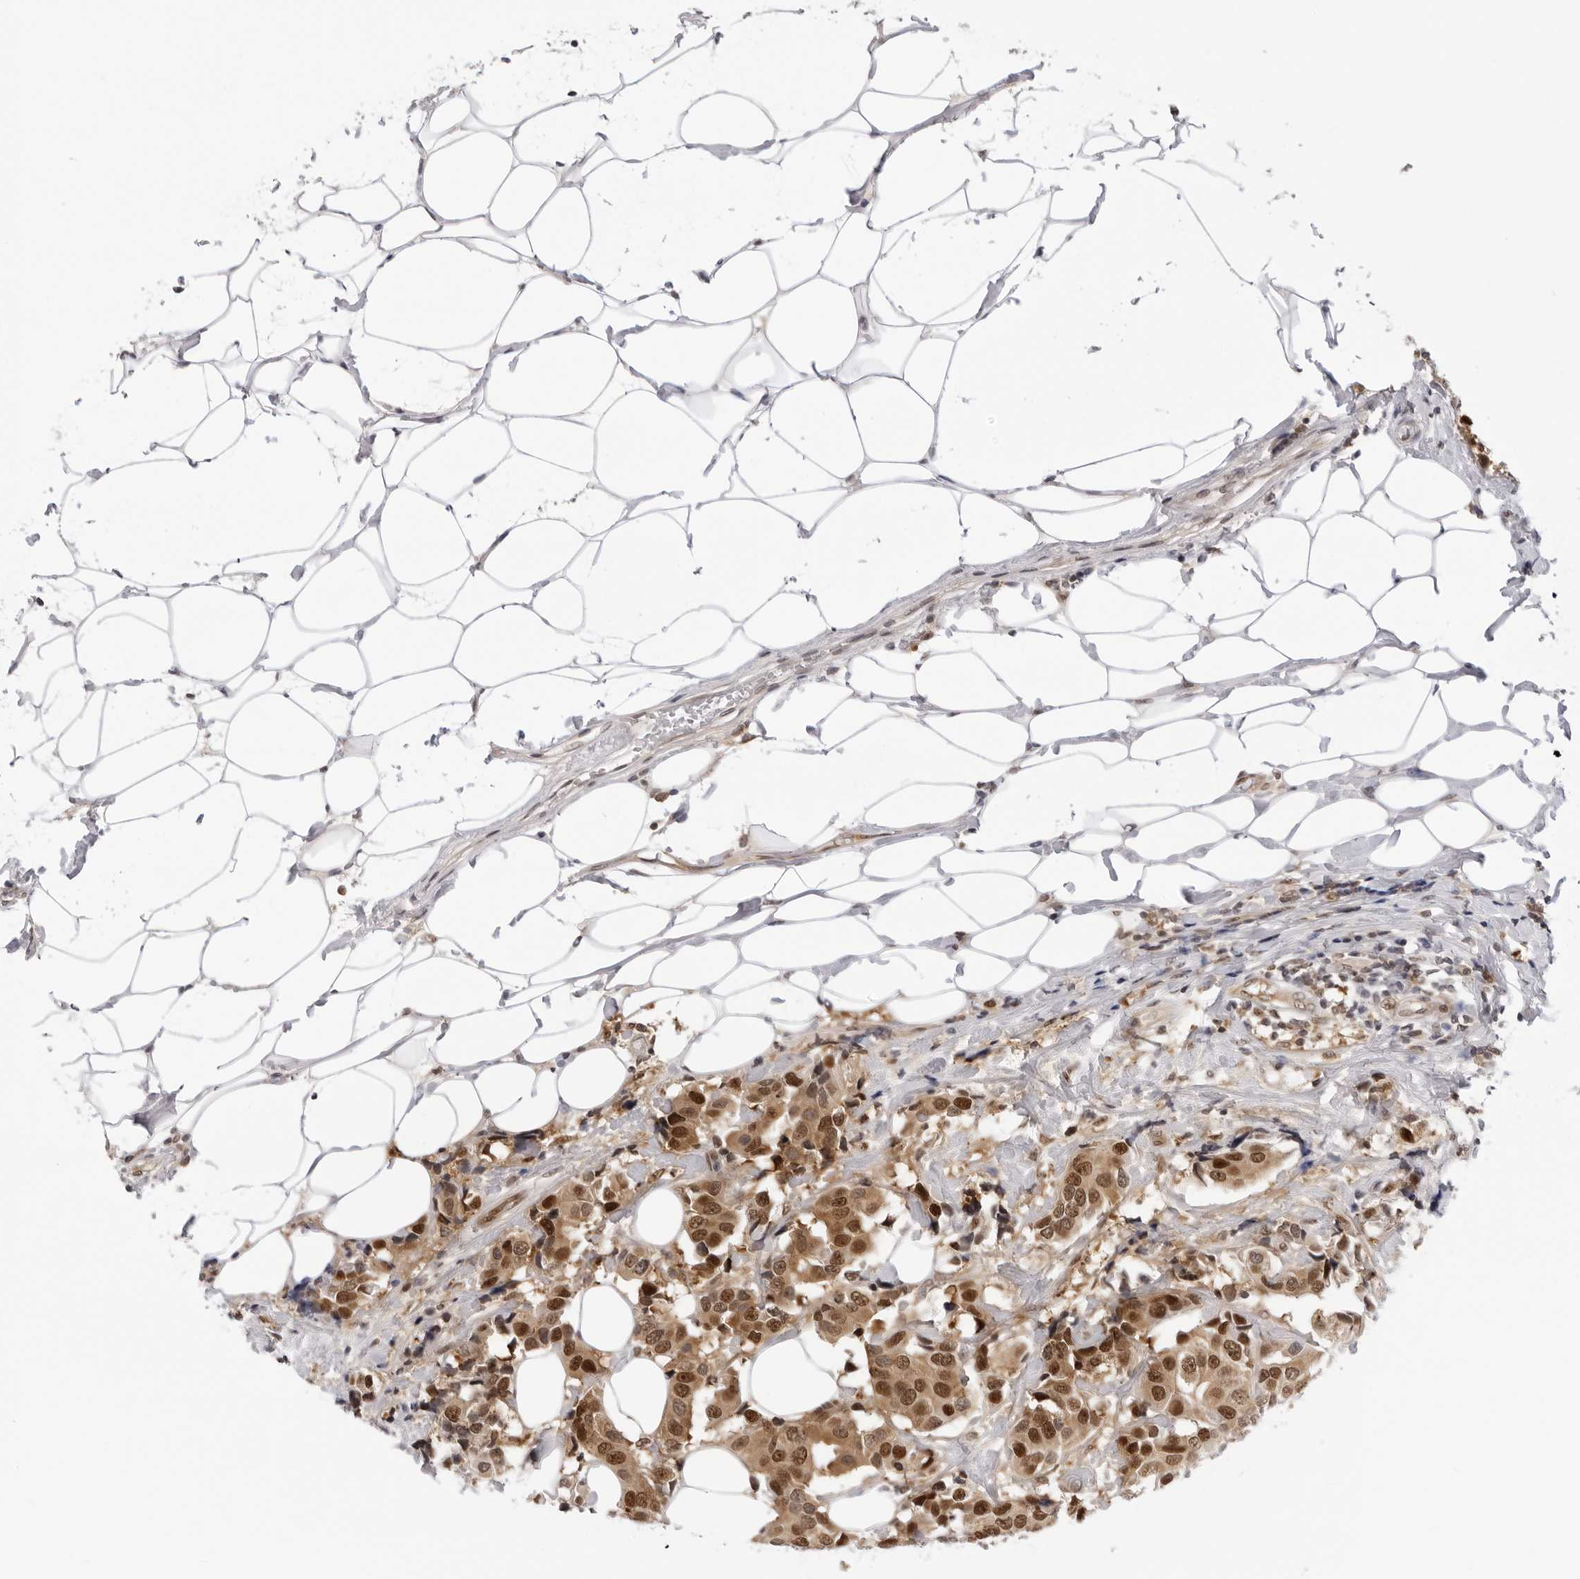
{"staining": {"intensity": "strong", "quantity": ">75%", "location": "cytoplasmic/membranous,nuclear"}, "tissue": "breast cancer", "cell_type": "Tumor cells", "image_type": "cancer", "snomed": [{"axis": "morphology", "description": "Normal tissue, NOS"}, {"axis": "morphology", "description": "Duct carcinoma"}, {"axis": "topography", "description": "Breast"}], "caption": "Tumor cells display strong cytoplasmic/membranous and nuclear positivity in about >75% of cells in breast cancer (infiltrating ductal carcinoma).", "gene": "WDR77", "patient": {"sex": "female", "age": 39}}